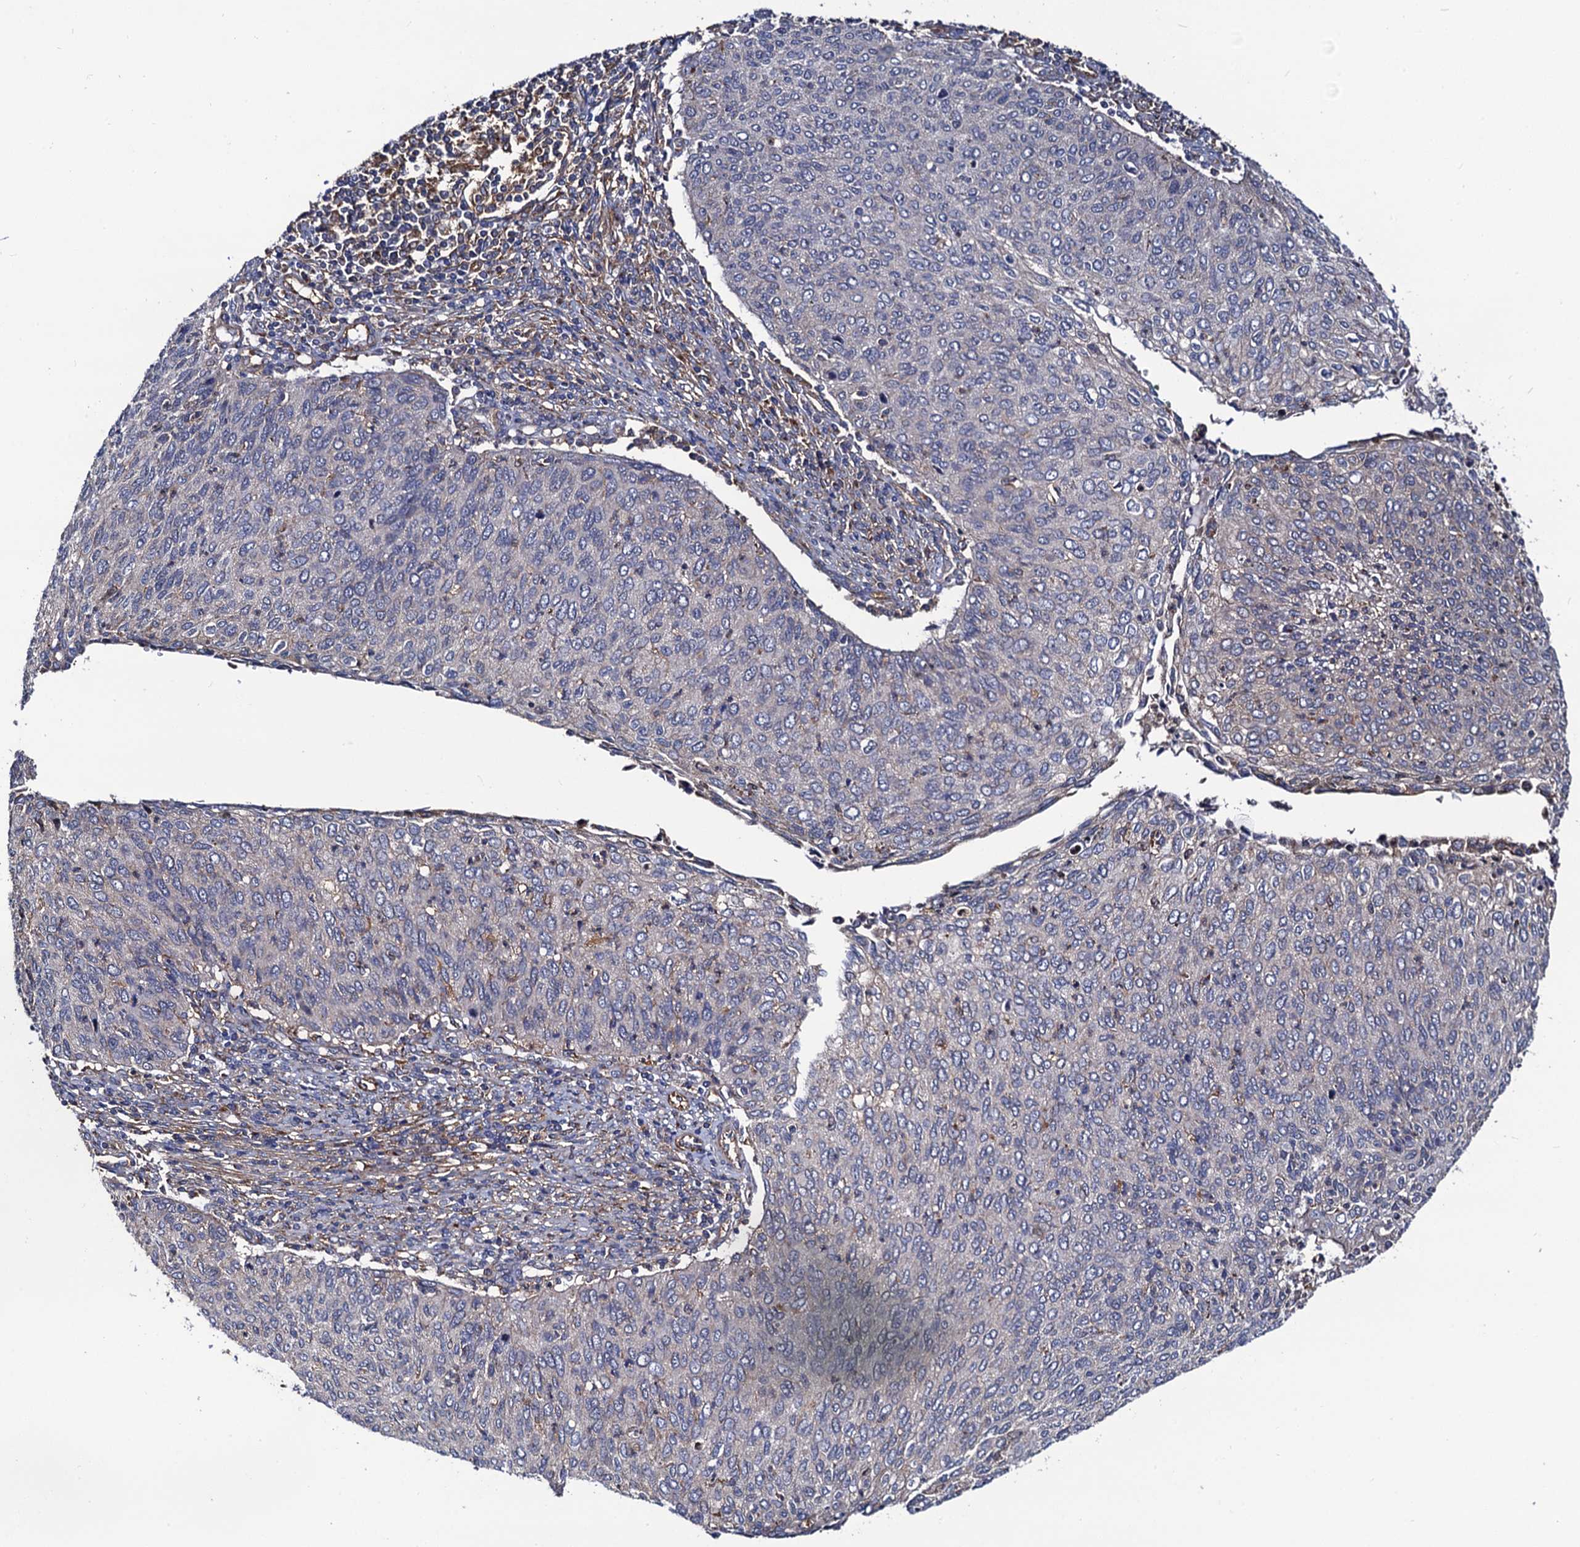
{"staining": {"intensity": "negative", "quantity": "none", "location": "none"}, "tissue": "cervical cancer", "cell_type": "Tumor cells", "image_type": "cancer", "snomed": [{"axis": "morphology", "description": "Squamous cell carcinoma, NOS"}, {"axis": "topography", "description": "Cervix"}], "caption": "Cervical cancer stained for a protein using IHC shows no positivity tumor cells.", "gene": "DYDC1", "patient": {"sex": "female", "age": 38}}